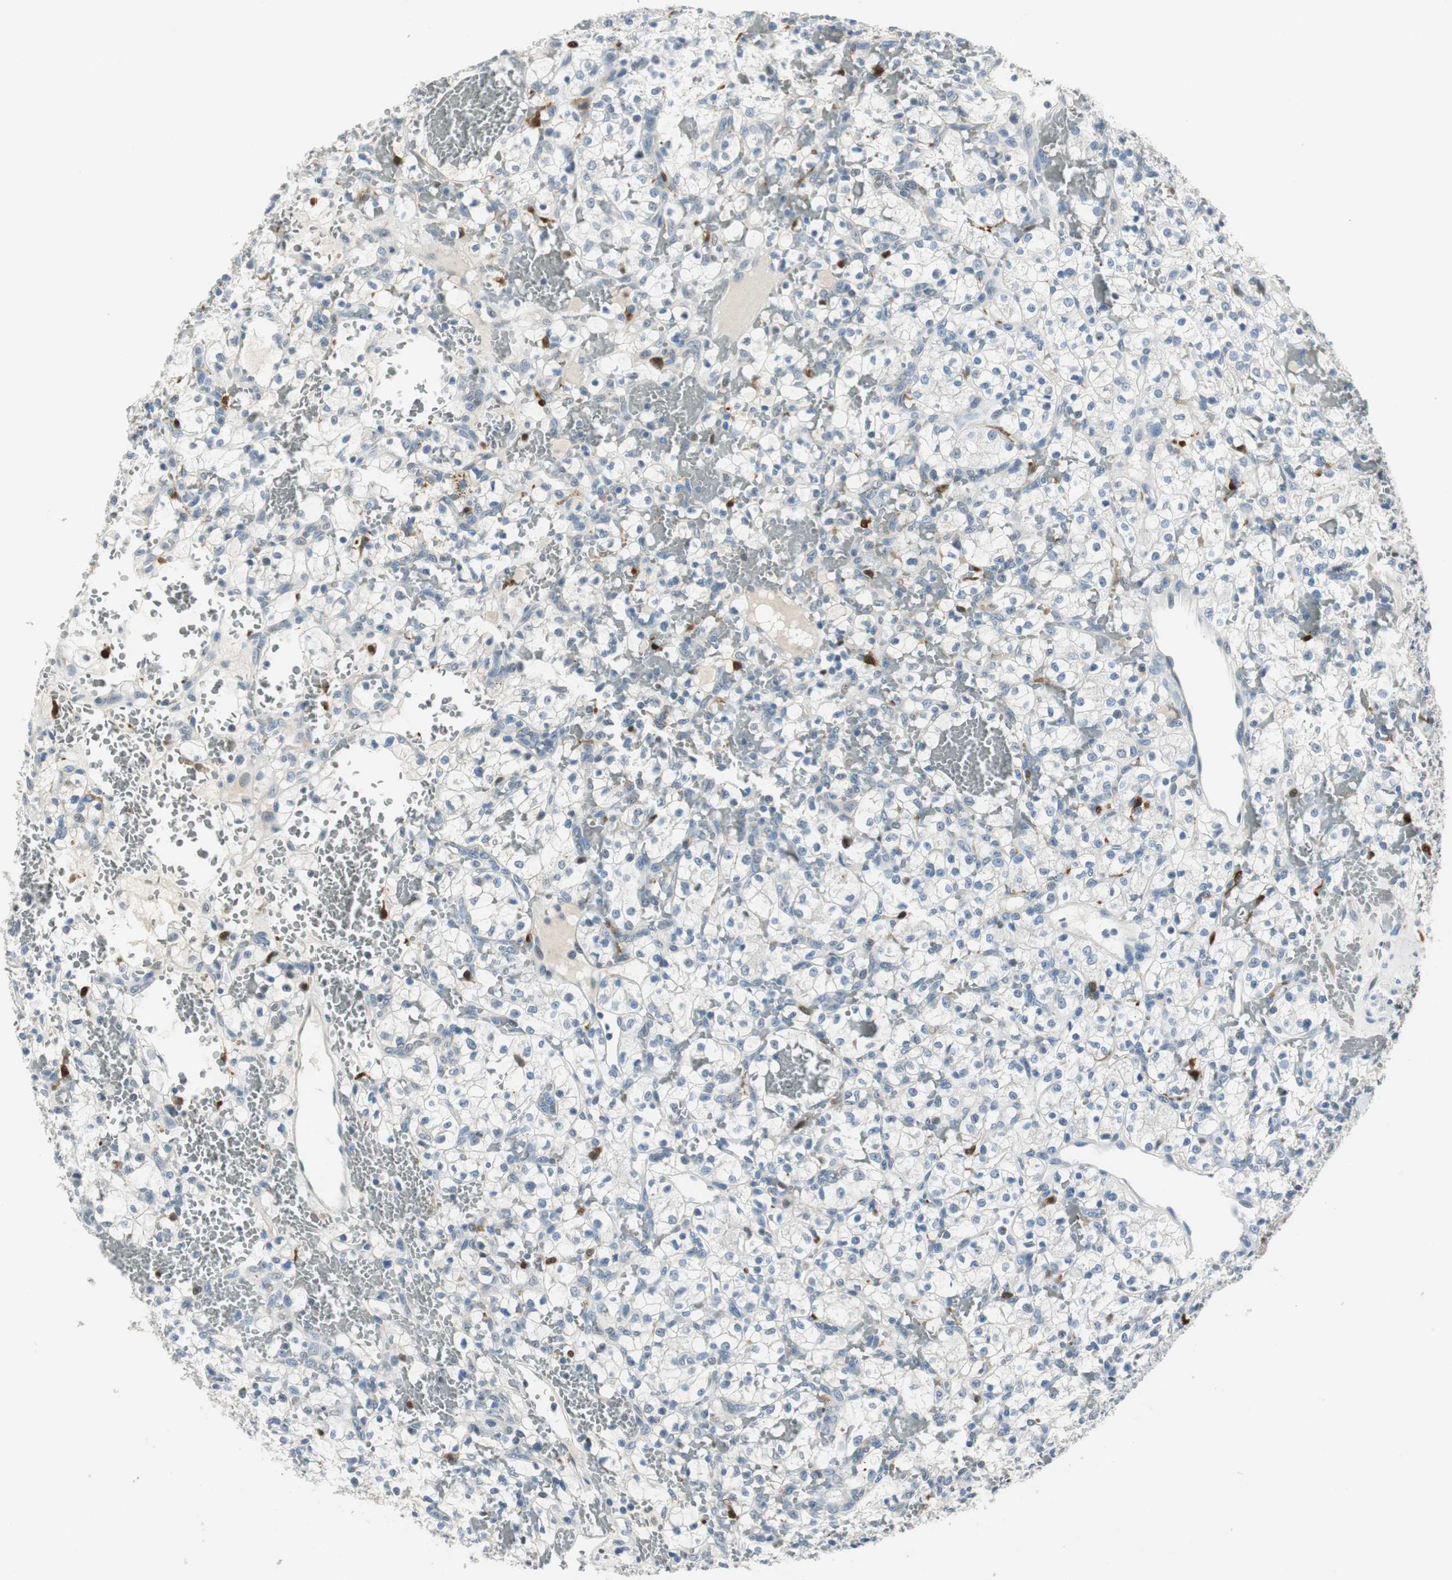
{"staining": {"intensity": "negative", "quantity": "none", "location": "none"}, "tissue": "renal cancer", "cell_type": "Tumor cells", "image_type": "cancer", "snomed": [{"axis": "morphology", "description": "Adenocarcinoma, NOS"}, {"axis": "topography", "description": "Kidney"}], "caption": "High magnification brightfield microscopy of renal cancer (adenocarcinoma) stained with DAB (brown) and counterstained with hematoxylin (blue): tumor cells show no significant positivity. The staining was performed using DAB (3,3'-diaminobenzidine) to visualize the protein expression in brown, while the nuclei were stained in blue with hematoxylin (Magnification: 20x).", "gene": "ME1", "patient": {"sex": "female", "age": 60}}